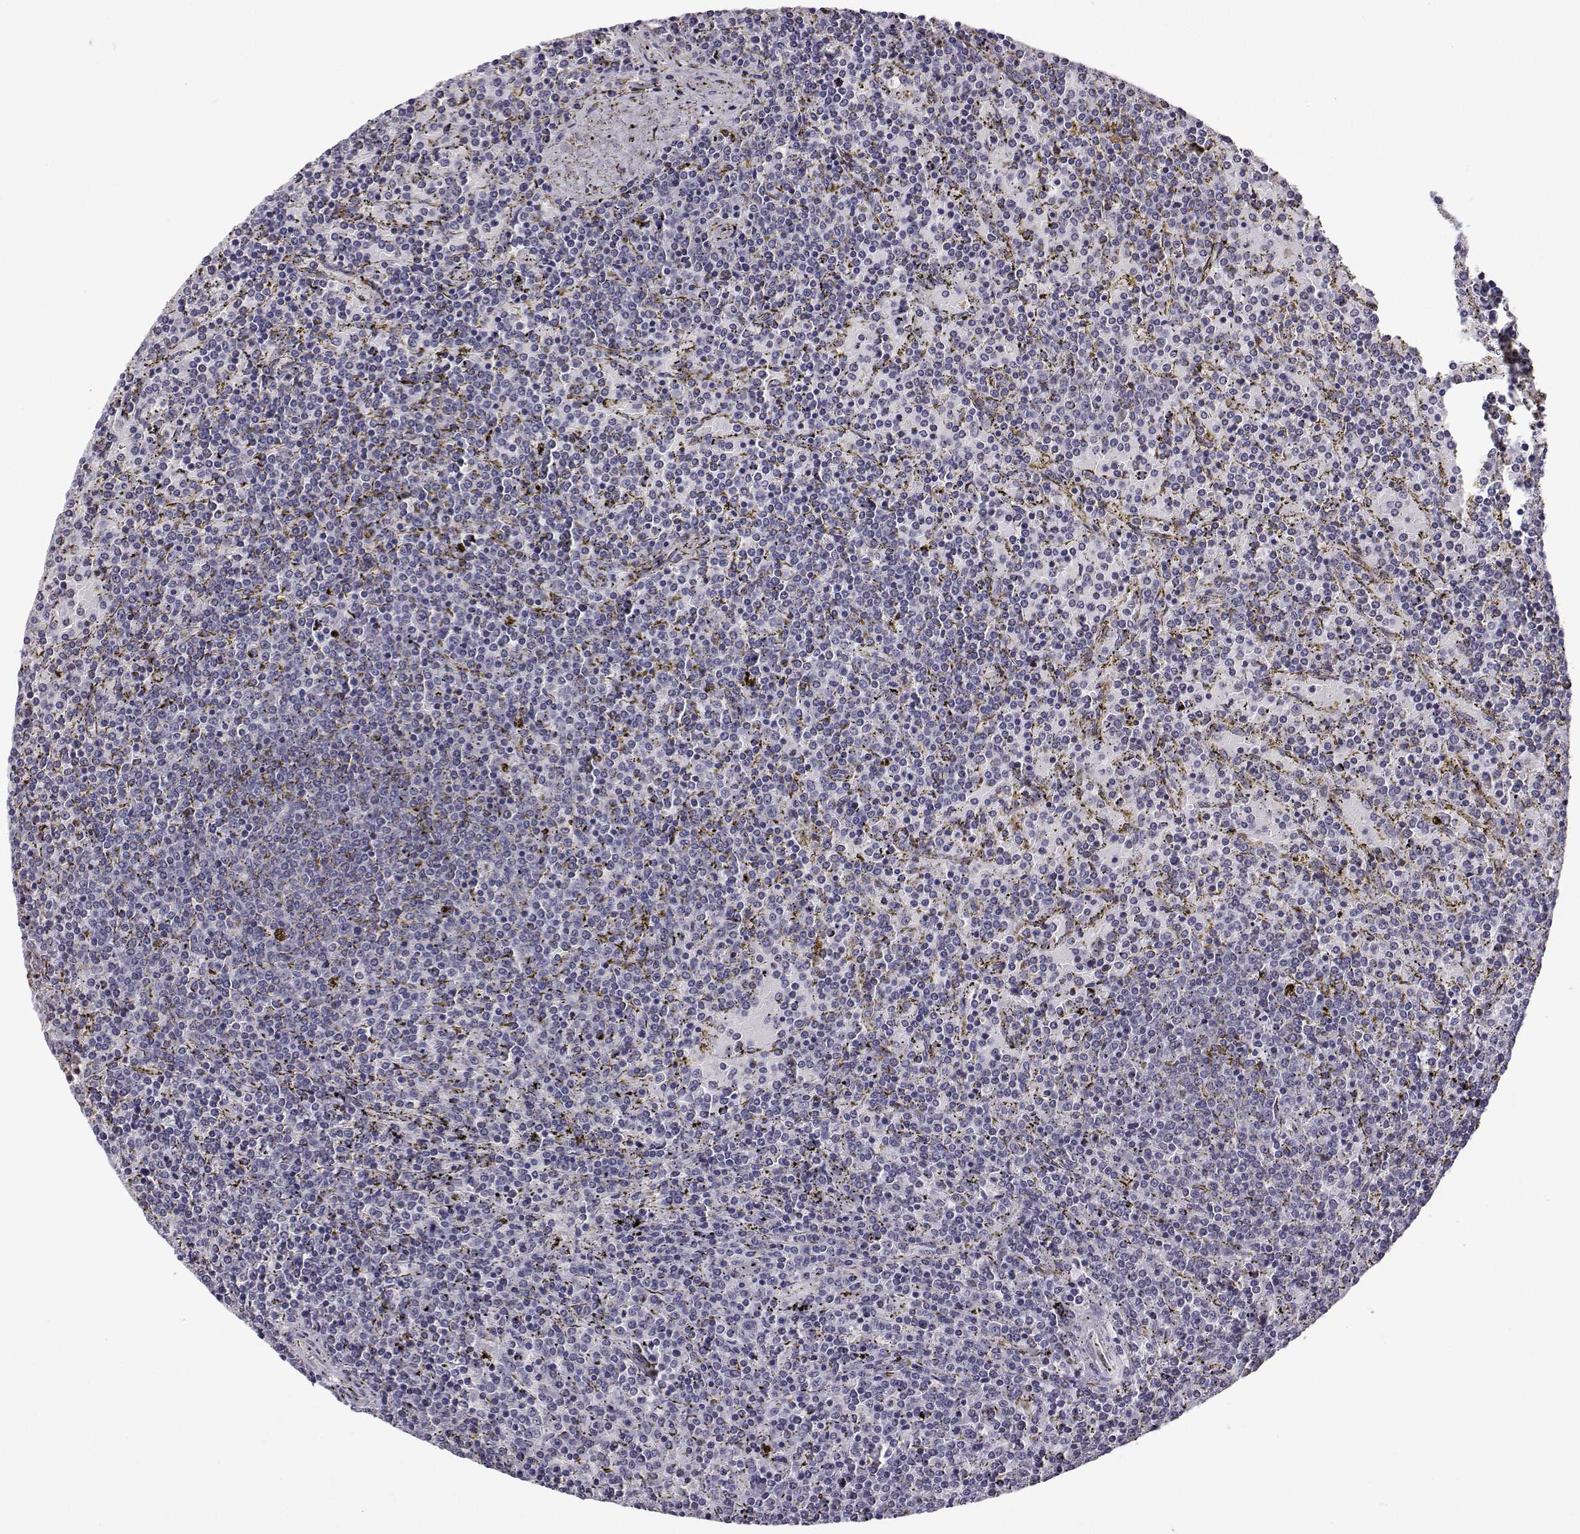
{"staining": {"intensity": "negative", "quantity": "none", "location": "none"}, "tissue": "lymphoma", "cell_type": "Tumor cells", "image_type": "cancer", "snomed": [{"axis": "morphology", "description": "Malignant lymphoma, non-Hodgkin's type, Low grade"}, {"axis": "topography", "description": "Spleen"}], "caption": "A photomicrograph of low-grade malignant lymphoma, non-Hodgkin's type stained for a protein reveals no brown staining in tumor cells. (Immunohistochemistry (ihc), brightfield microscopy, high magnification).", "gene": "PHGDH", "patient": {"sex": "female", "age": 77}}